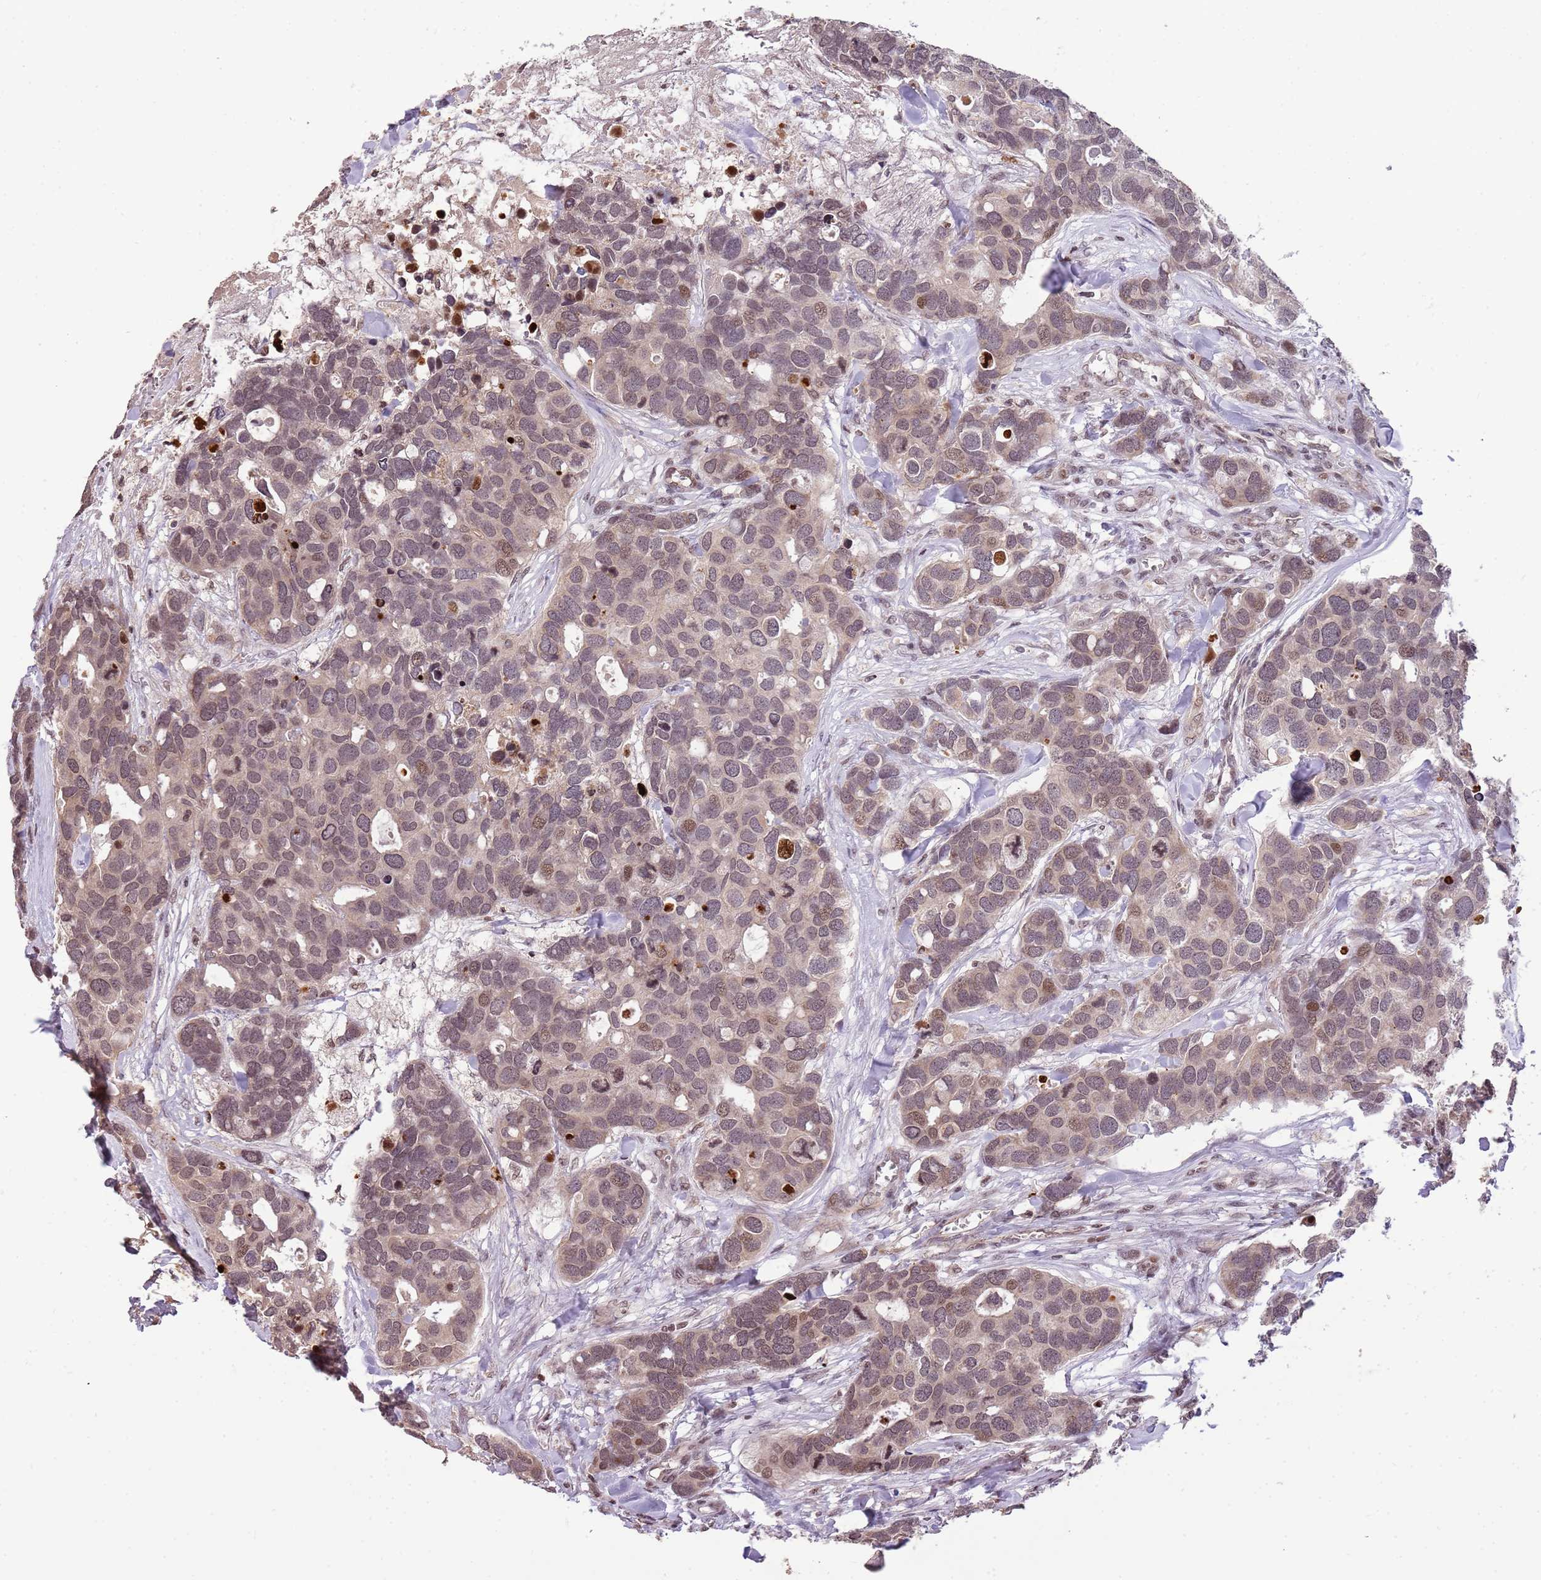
{"staining": {"intensity": "weak", "quantity": "<25%", "location": "nuclear"}, "tissue": "breast cancer", "cell_type": "Tumor cells", "image_type": "cancer", "snomed": [{"axis": "morphology", "description": "Duct carcinoma"}, {"axis": "topography", "description": "Breast"}], "caption": "Tumor cells are negative for protein expression in human breast intraductal carcinoma. (DAB (3,3'-diaminobenzidine) IHC visualized using brightfield microscopy, high magnification).", "gene": "SAMSN1", "patient": {"sex": "female", "age": 83}}